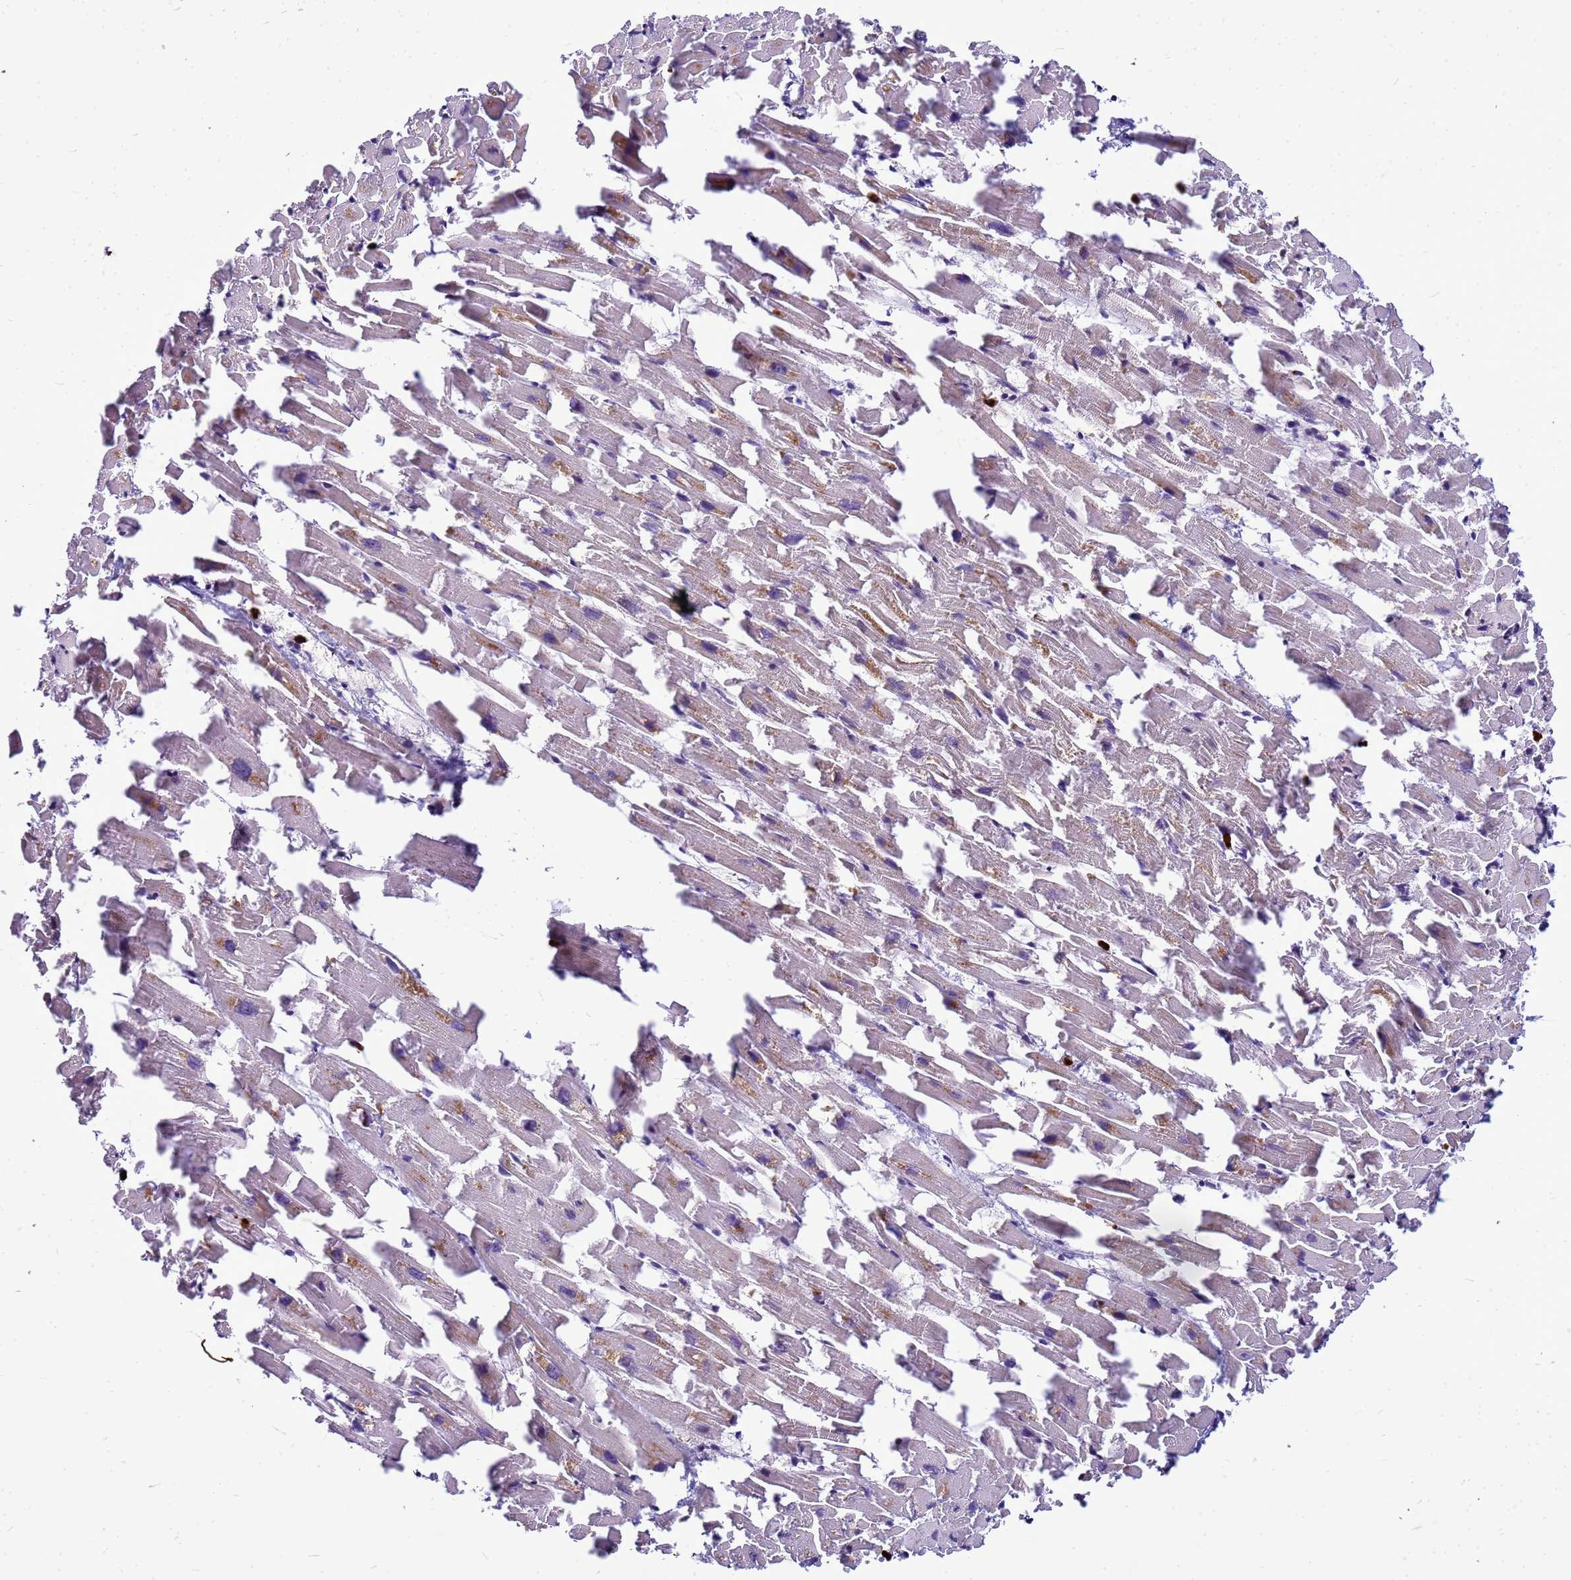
{"staining": {"intensity": "negative", "quantity": "none", "location": "none"}, "tissue": "heart muscle", "cell_type": "Cardiomyocytes", "image_type": "normal", "snomed": [{"axis": "morphology", "description": "Normal tissue, NOS"}, {"axis": "topography", "description": "Heart"}], "caption": "Immunohistochemistry photomicrograph of unremarkable heart muscle stained for a protein (brown), which reveals no staining in cardiomyocytes.", "gene": "VPS4B", "patient": {"sex": "female", "age": 64}}